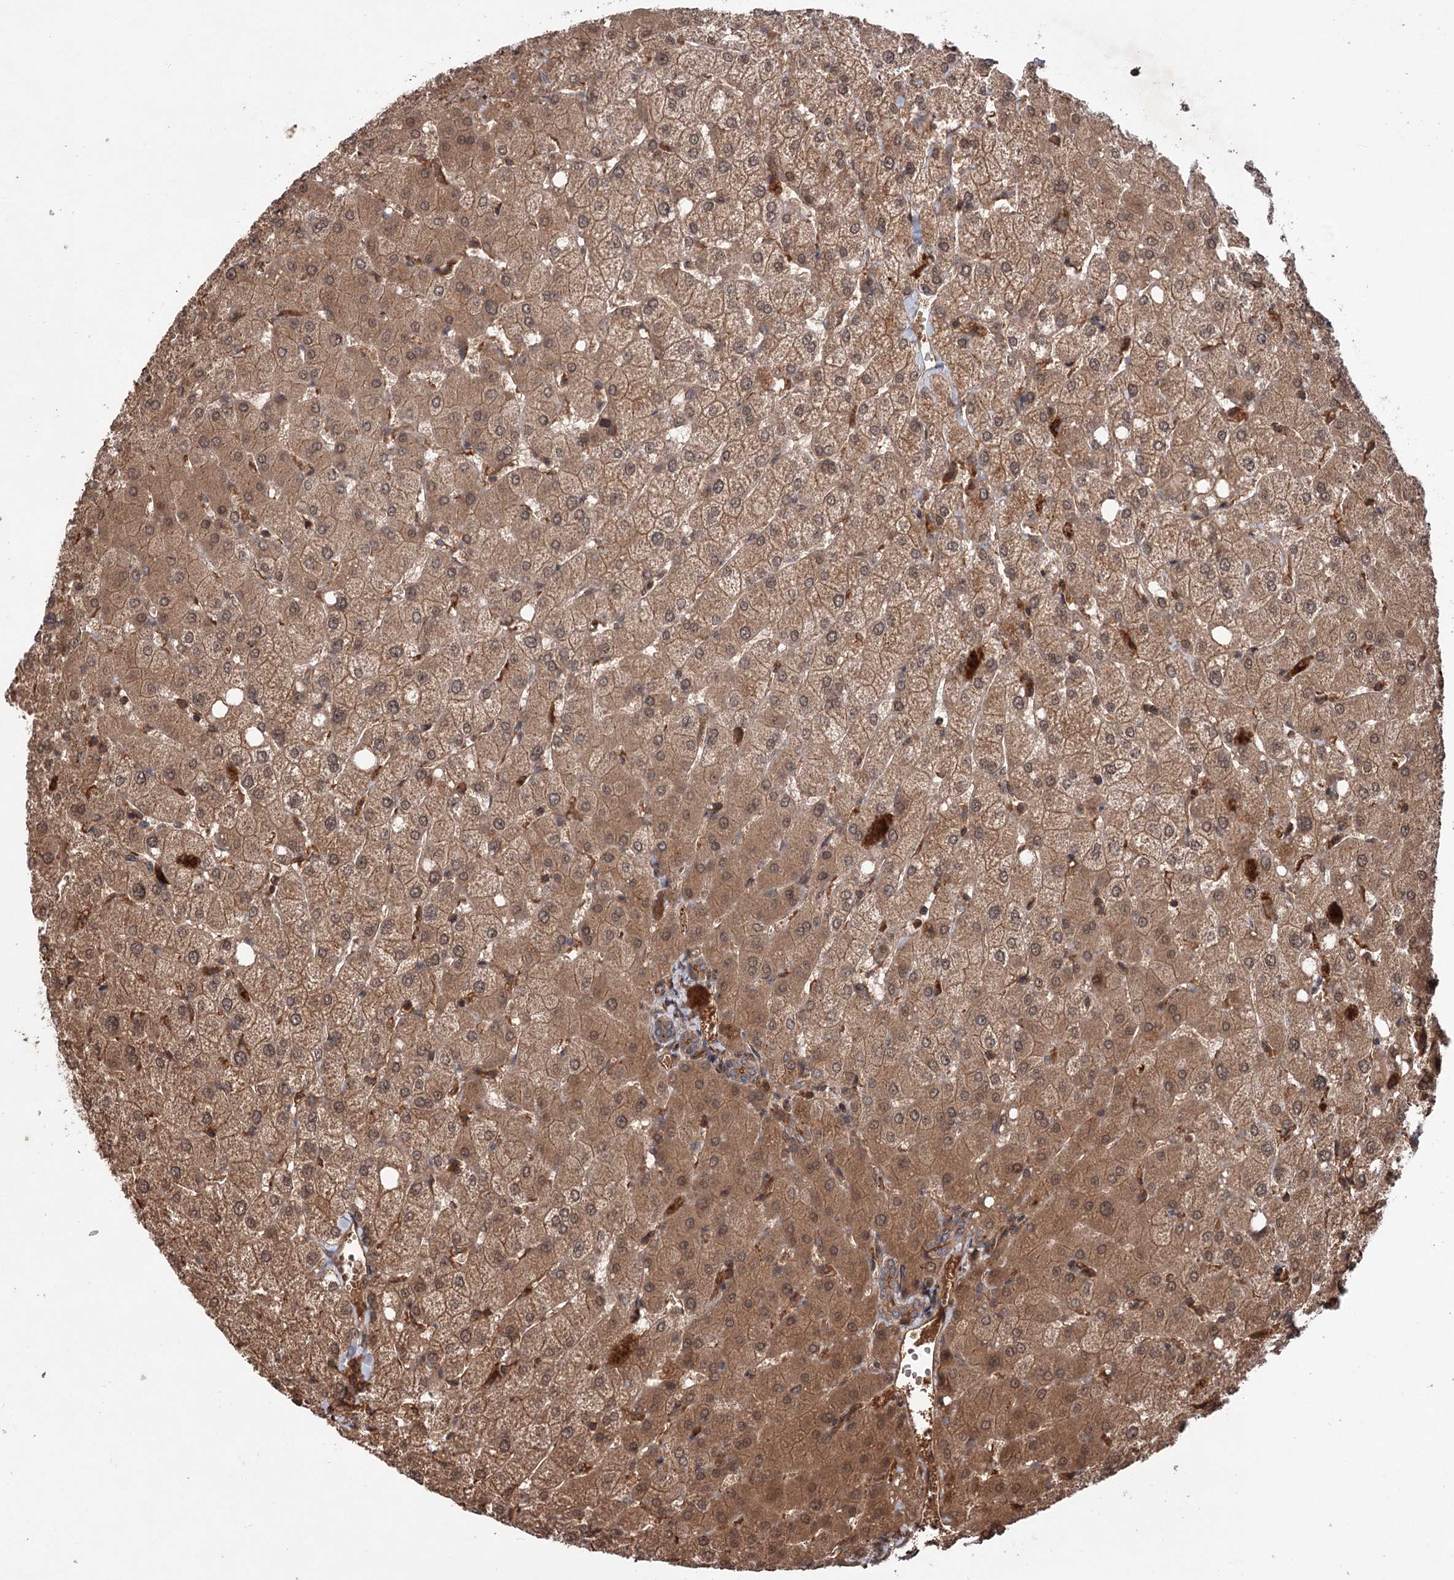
{"staining": {"intensity": "moderate", "quantity": ">75%", "location": "cytoplasmic/membranous"}, "tissue": "liver", "cell_type": "Cholangiocytes", "image_type": "normal", "snomed": [{"axis": "morphology", "description": "Normal tissue, NOS"}, {"axis": "topography", "description": "Liver"}], "caption": "This image displays immunohistochemistry staining of normal human liver, with medium moderate cytoplasmic/membranous staining in approximately >75% of cholangiocytes.", "gene": "ADK", "patient": {"sex": "female", "age": 54}}